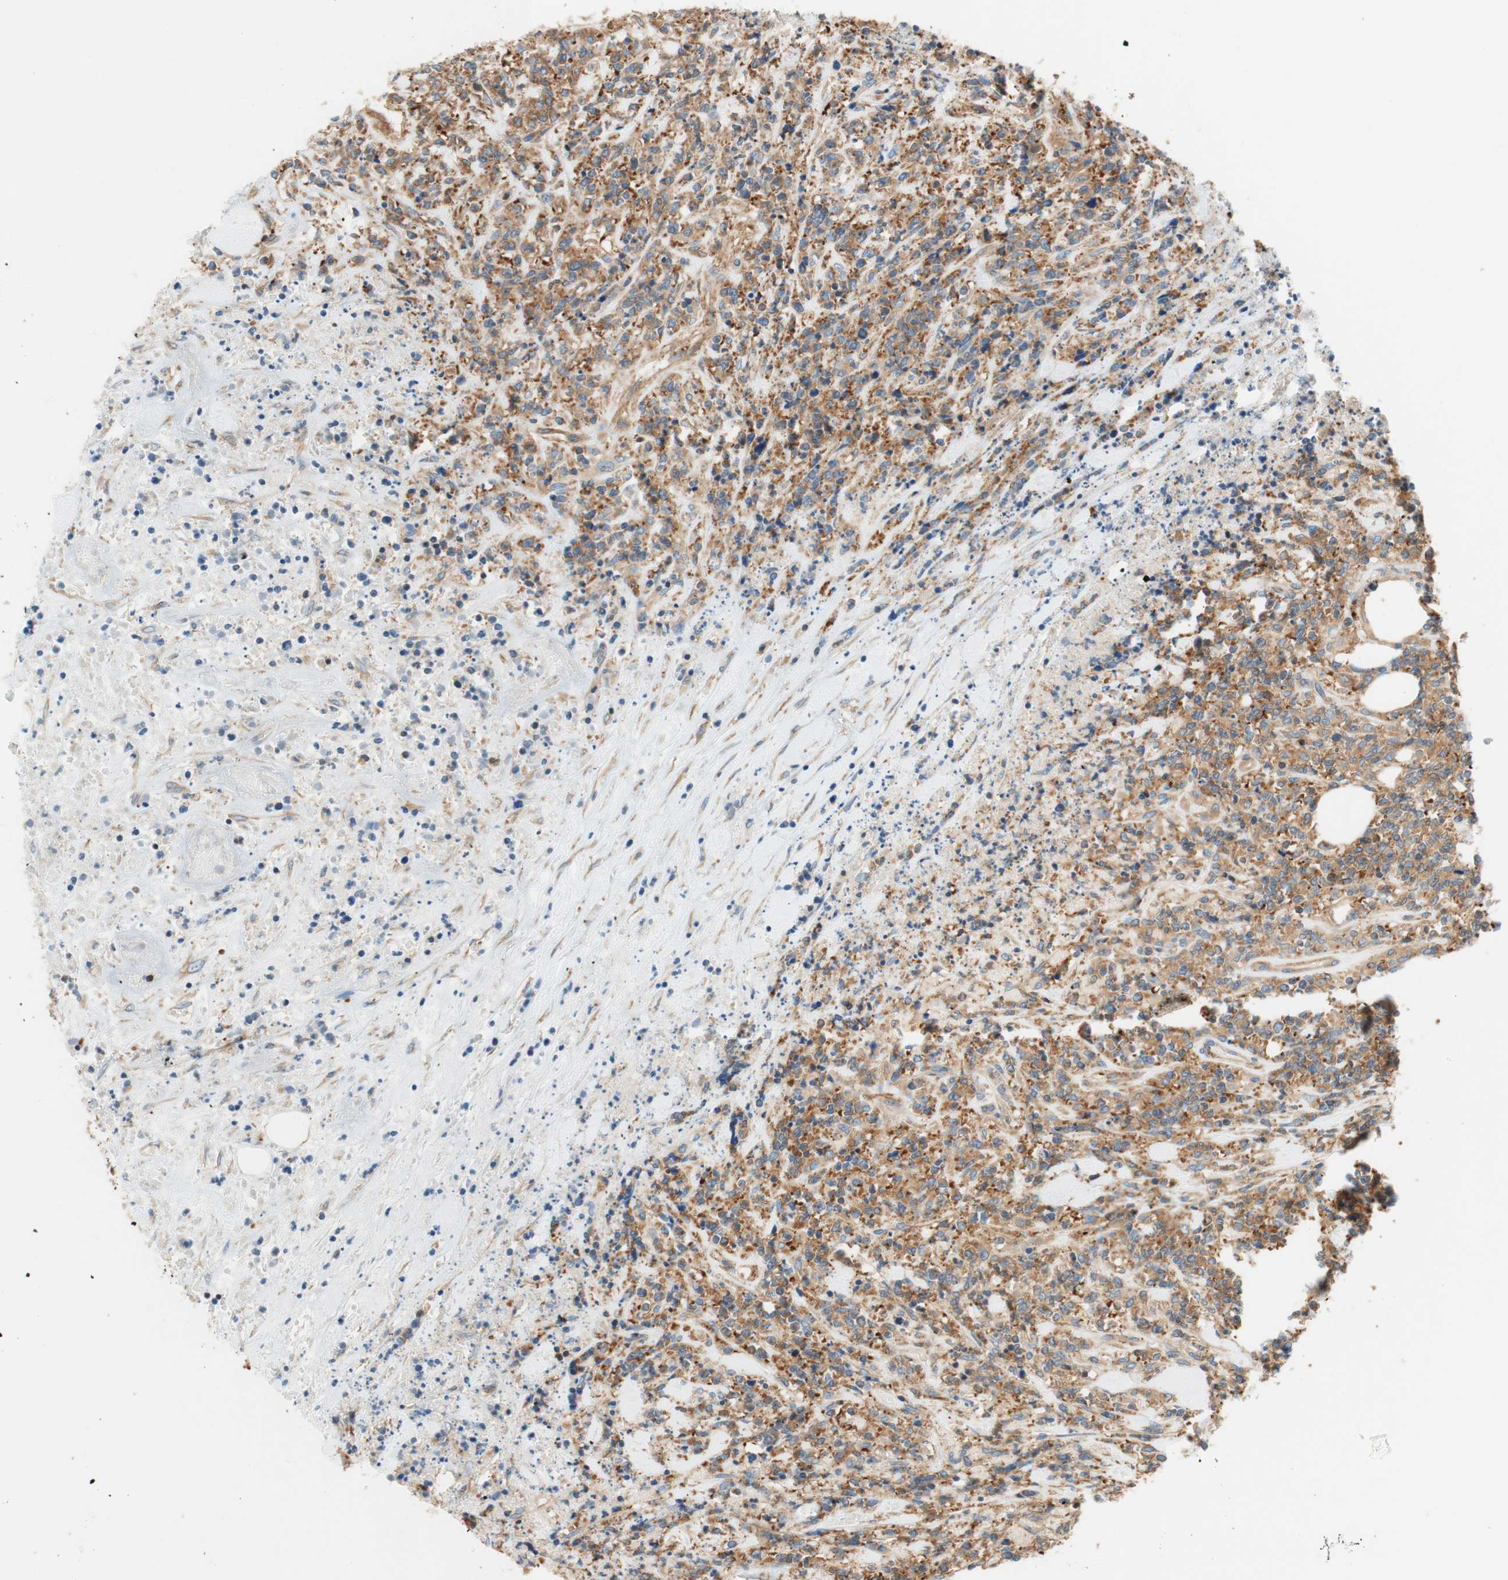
{"staining": {"intensity": "moderate", "quantity": ">75%", "location": "cytoplasmic/membranous"}, "tissue": "lymphoma", "cell_type": "Tumor cells", "image_type": "cancer", "snomed": [{"axis": "morphology", "description": "Malignant lymphoma, non-Hodgkin's type, High grade"}, {"axis": "topography", "description": "Soft tissue"}], "caption": "Human malignant lymphoma, non-Hodgkin's type (high-grade) stained for a protein (brown) reveals moderate cytoplasmic/membranous positive staining in approximately >75% of tumor cells.", "gene": "VPS26A", "patient": {"sex": "male", "age": 18}}